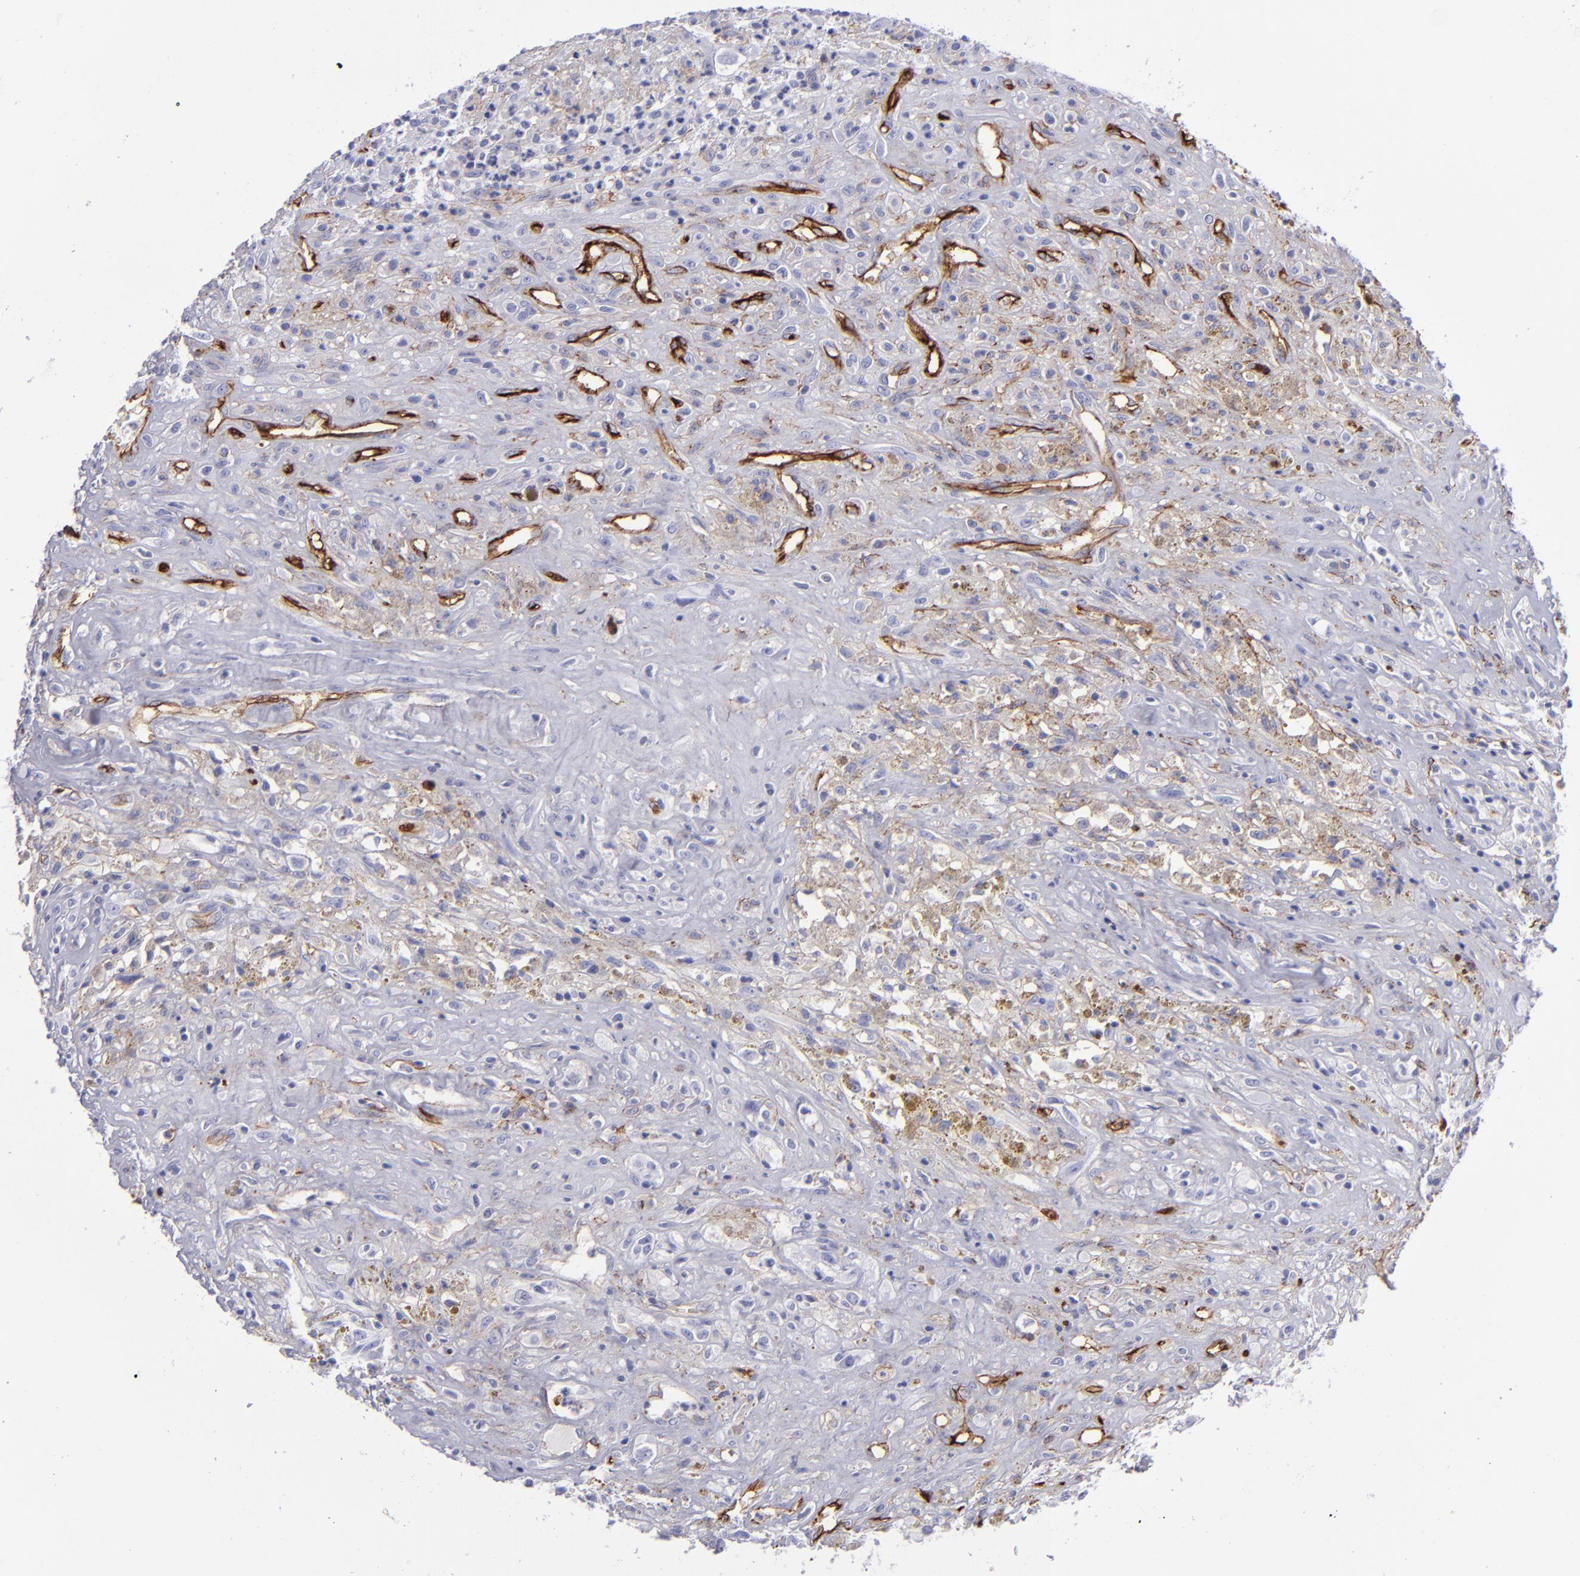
{"staining": {"intensity": "negative", "quantity": "none", "location": "none"}, "tissue": "glioma", "cell_type": "Tumor cells", "image_type": "cancer", "snomed": [{"axis": "morphology", "description": "Glioma, malignant, High grade"}, {"axis": "topography", "description": "Brain"}], "caption": "DAB (3,3'-diaminobenzidine) immunohistochemical staining of glioma displays no significant expression in tumor cells.", "gene": "ACE", "patient": {"sex": "male", "age": 66}}